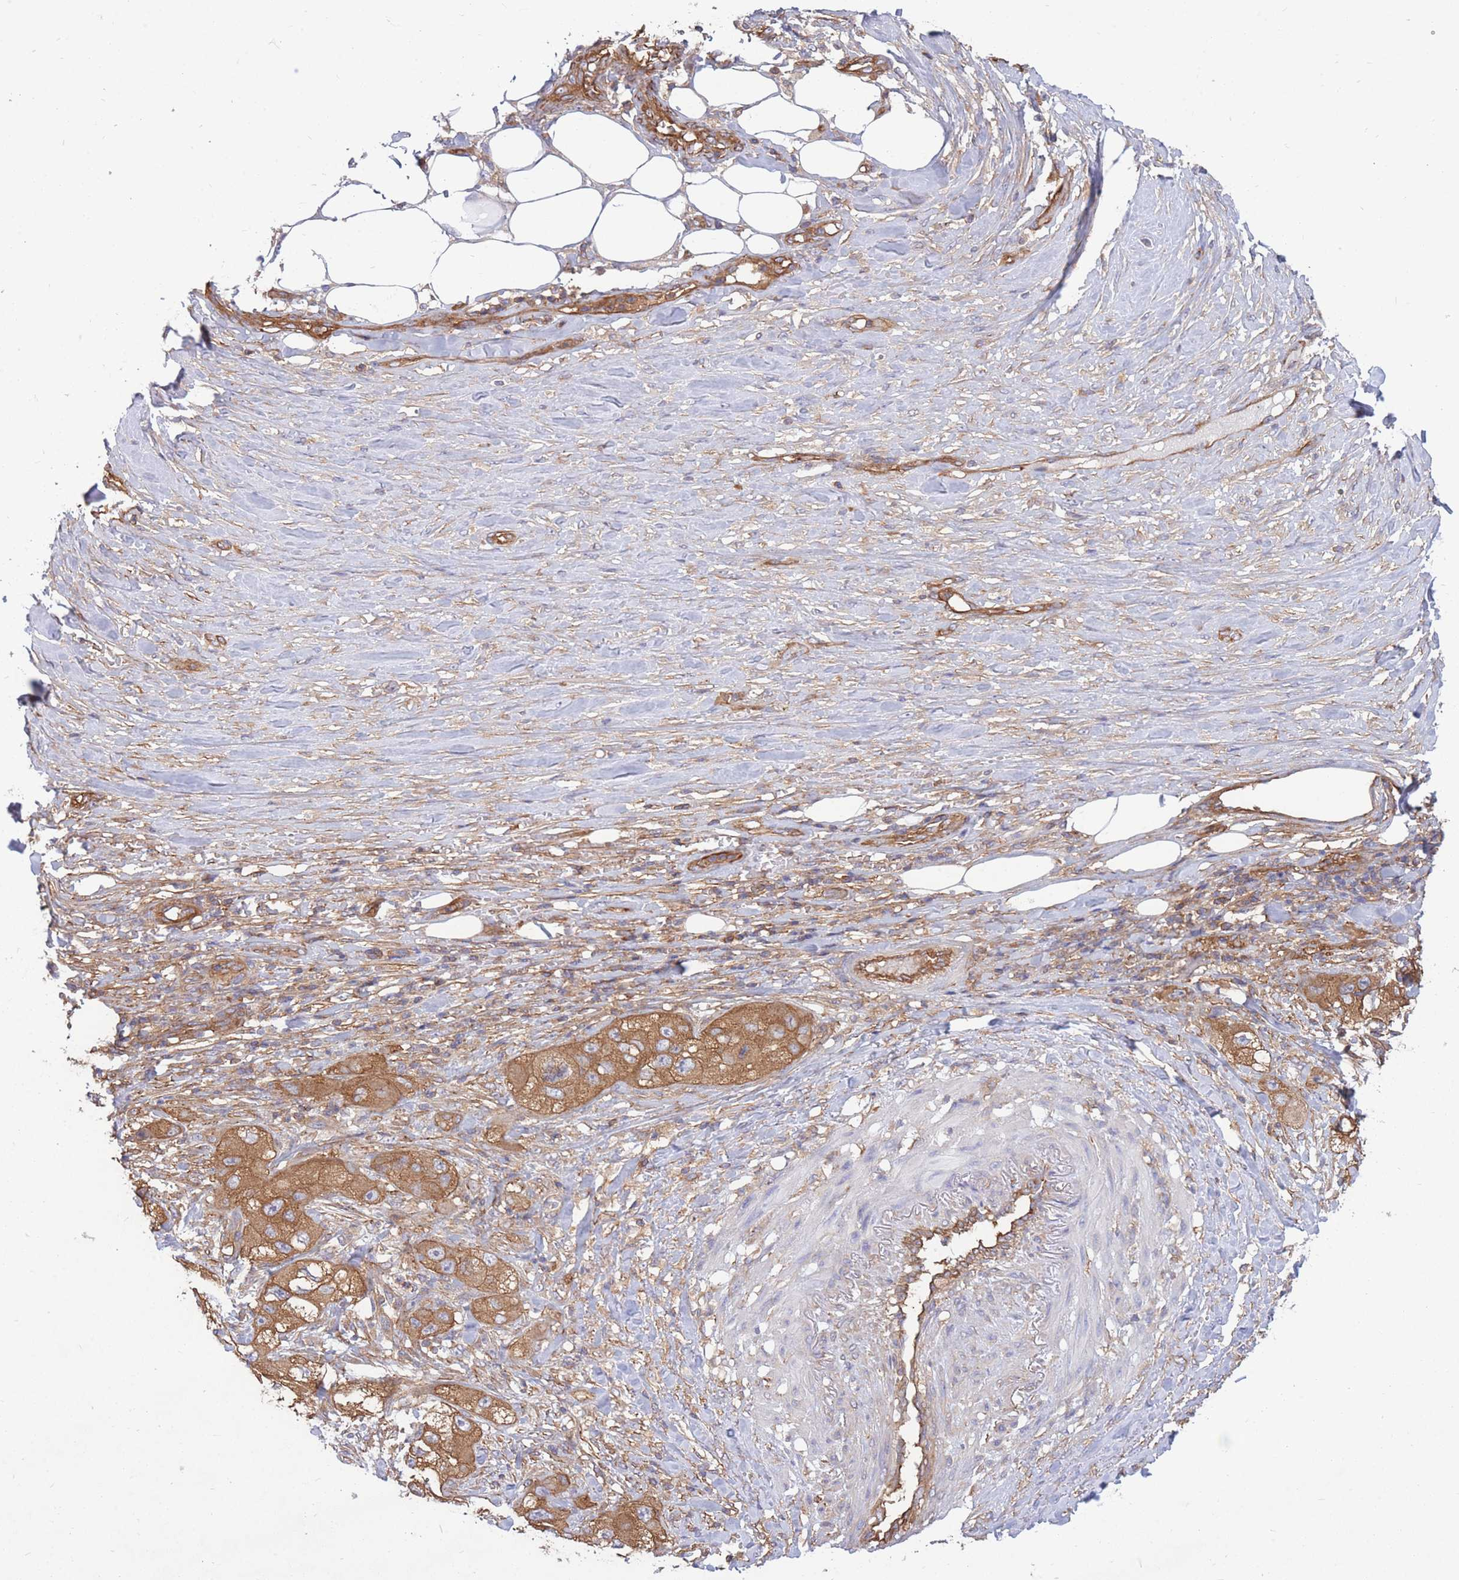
{"staining": {"intensity": "moderate", "quantity": ">75%", "location": "cytoplasmic/membranous"}, "tissue": "skin cancer", "cell_type": "Tumor cells", "image_type": "cancer", "snomed": [{"axis": "morphology", "description": "Squamous cell carcinoma, NOS"}, {"axis": "topography", "description": "Skin"}, {"axis": "topography", "description": "Subcutis"}], "caption": "Moderate cytoplasmic/membranous positivity is seen in approximately >75% of tumor cells in squamous cell carcinoma (skin). Immunohistochemistry (ihc) stains the protein of interest in brown and the nuclei are stained blue.", "gene": "GGA1", "patient": {"sex": "male", "age": 73}}